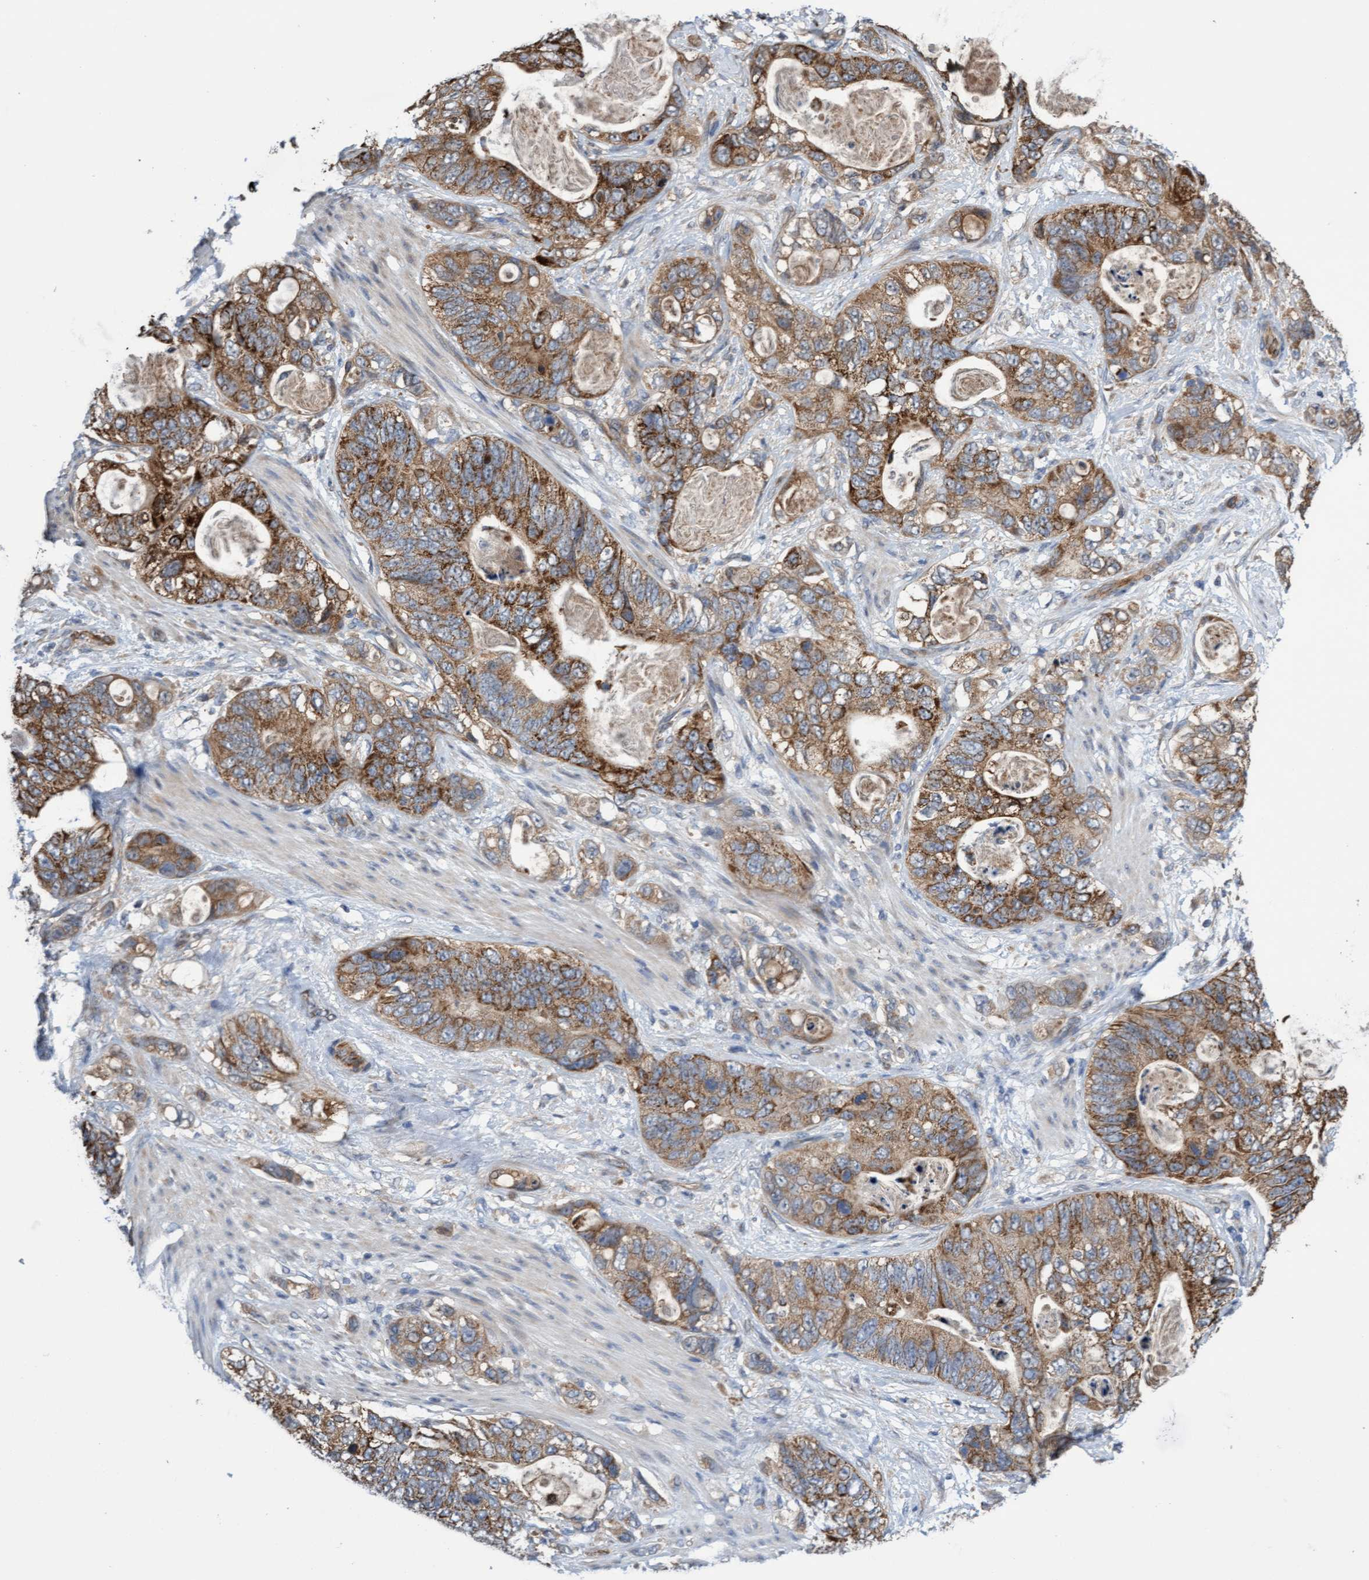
{"staining": {"intensity": "moderate", "quantity": ">75%", "location": "cytoplasmic/membranous"}, "tissue": "stomach cancer", "cell_type": "Tumor cells", "image_type": "cancer", "snomed": [{"axis": "morphology", "description": "Normal tissue, NOS"}, {"axis": "morphology", "description": "Adenocarcinoma, NOS"}, {"axis": "topography", "description": "Stomach"}], "caption": "DAB (3,3'-diaminobenzidine) immunohistochemical staining of human stomach cancer reveals moderate cytoplasmic/membranous protein positivity in approximately >75% of tumor cells.", "gene": "ITFG1", "patient": {"sex": "female", "age": 89}}